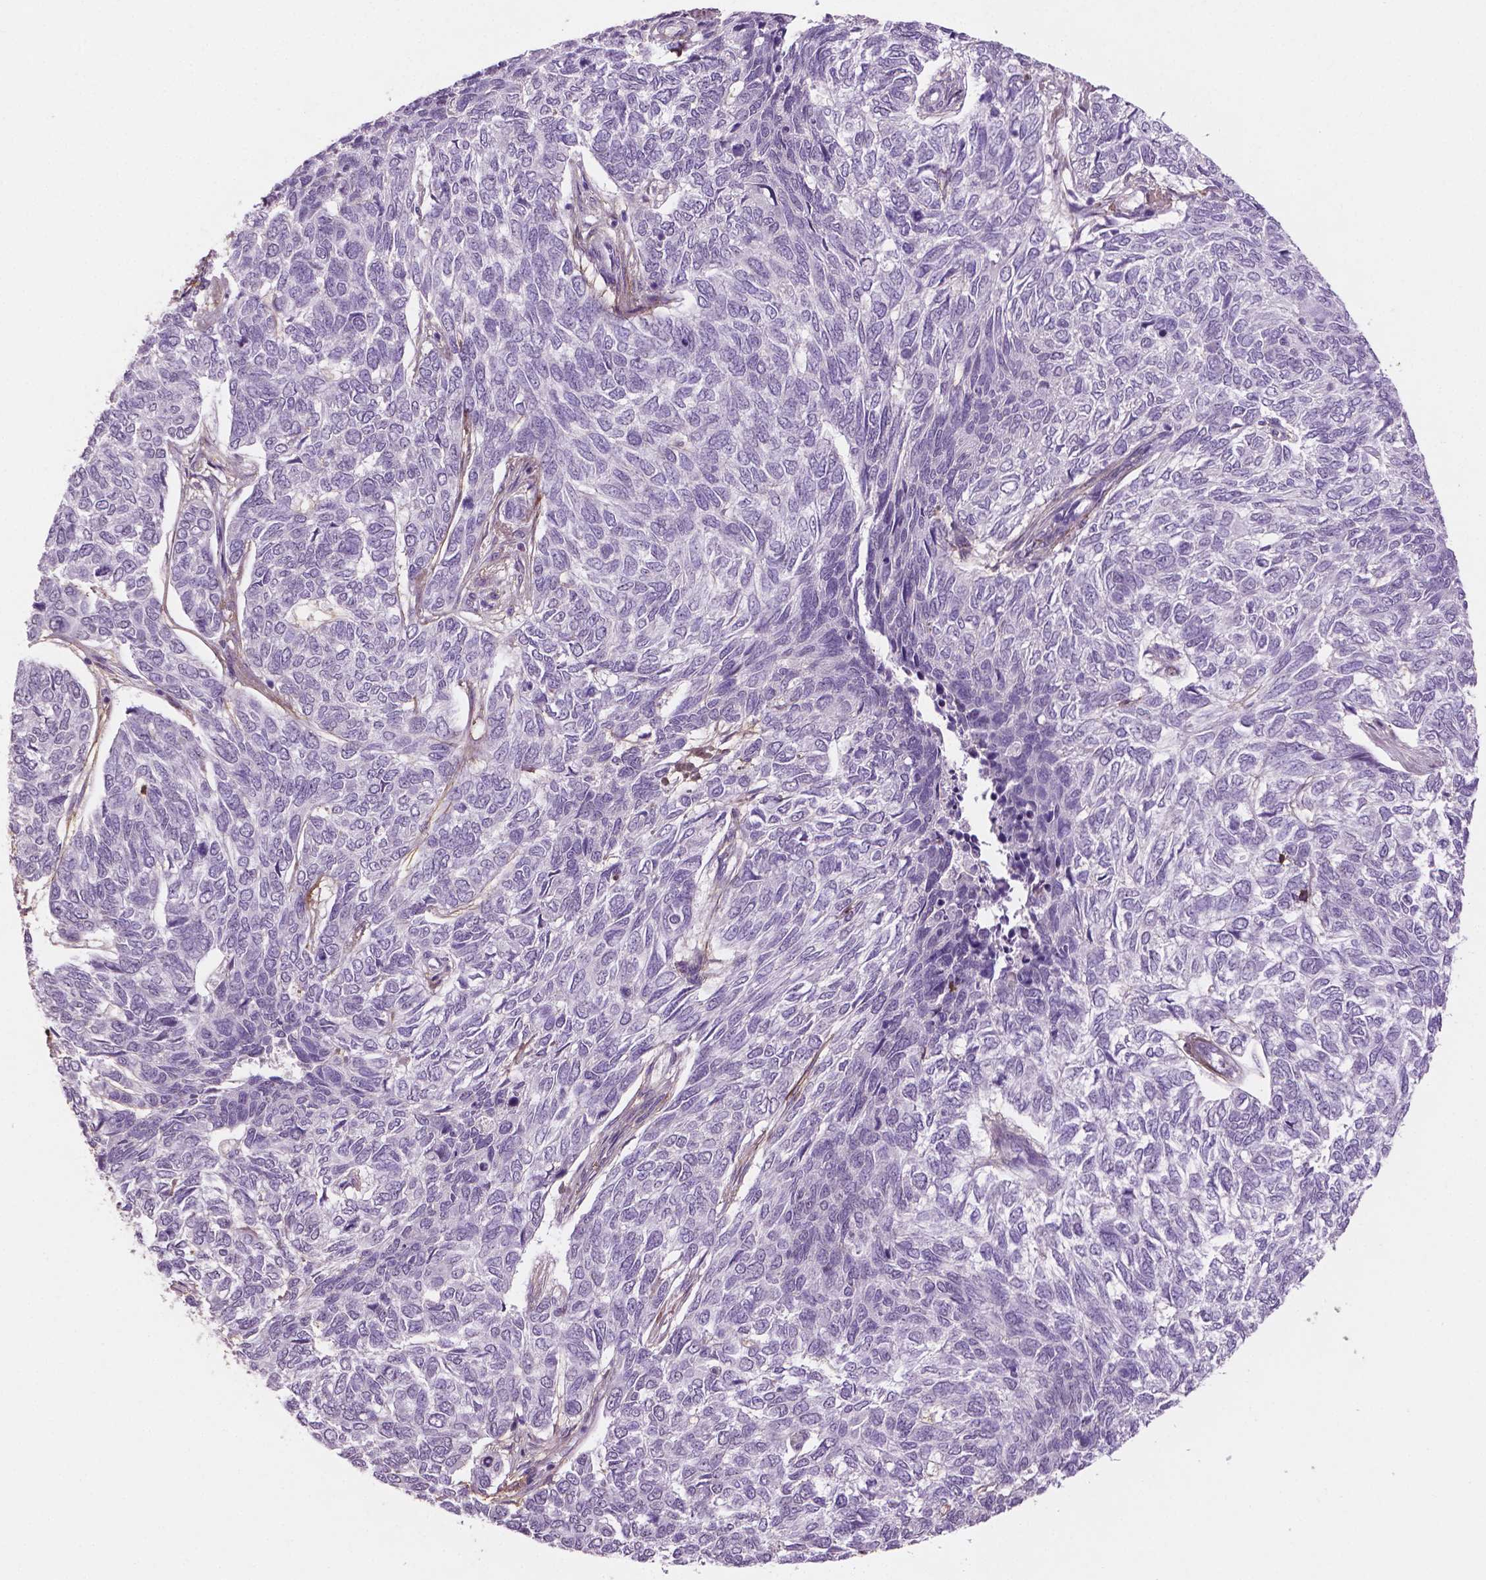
{"staining": {"intensity": "negative", "quantity": "none", "location": "none"}, "tissue": "skin cancer", "cell_type": "Tumor cells", "image_type": "cancer", "snomed": [{"axis": "morphology", "description": "Basal cell carcinoma"}, {"axis": "topography", "description": "Skin"}], "caption": "Immunohistochemistry (IHC) photomicrograph of neoplastic tissue: skin cancer stained with DAB exhibits no significant protein expression in tumor cells.", "gene": "DLG2", "patient": {"sex": "female", "age": 65}}